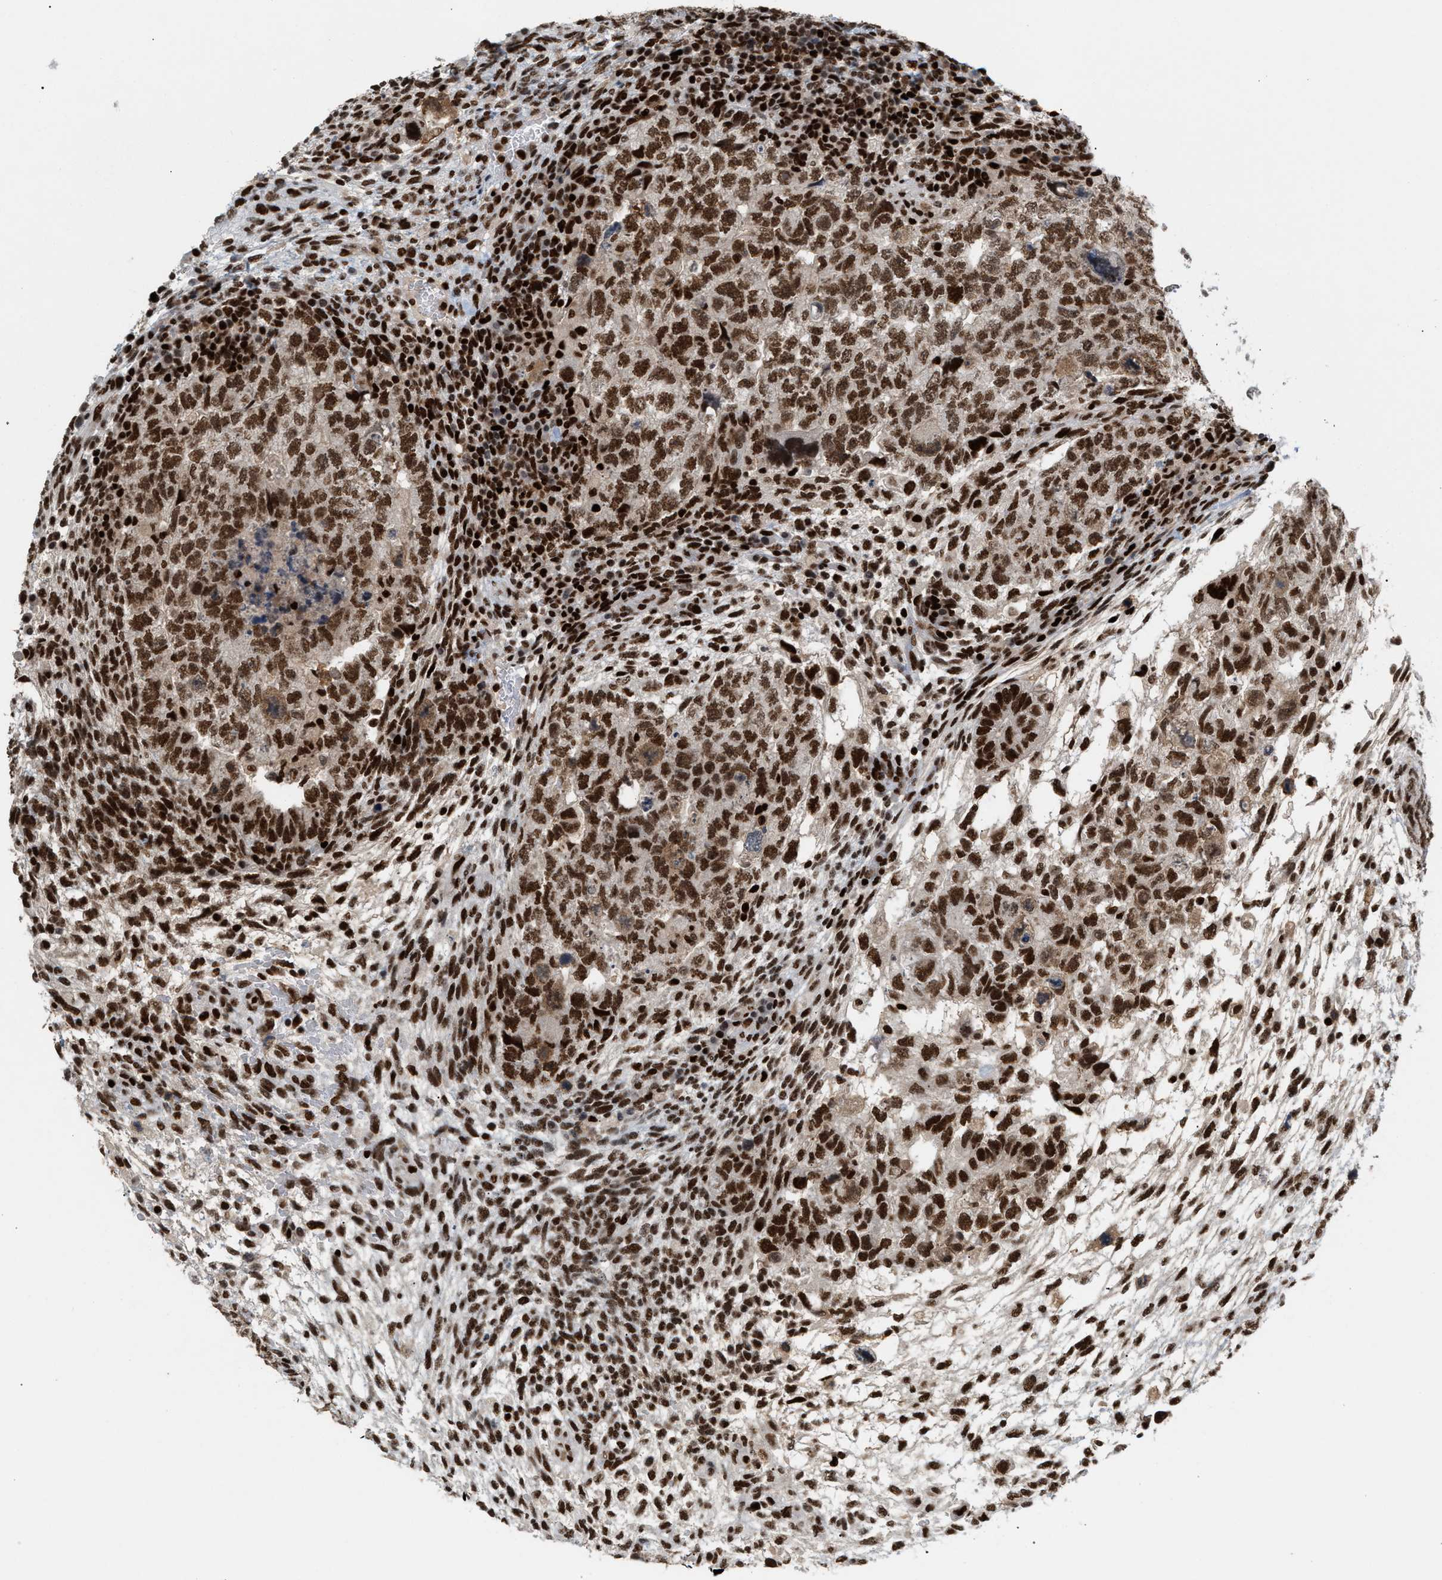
{"staining": {"intensity": "strong", "quantity": ">75%", "location": "nuclear"}, "tissue": "testis cancer", "cell_type": "Tumor cells", "image_type": "cancer", "snomed": [{"axis": "morphology", "description": "Carcinoma, Embryonal, NOS"}, {"axis": "topography", "description": "Testis"}], "caption": "Immunohistochemistry (IHC) (DAB (3,3'-diaminobenzidine)) staining of human testis embryonal carcinoma demonstrates strong nuclear protein positivity in approximately >75% of tumor cells. (DAB IHC, brown staining for protein, blue staining for nuclei).", "gene": "RNASEK-C17orf49", "patient": {"sex": "male", "age": 36}}